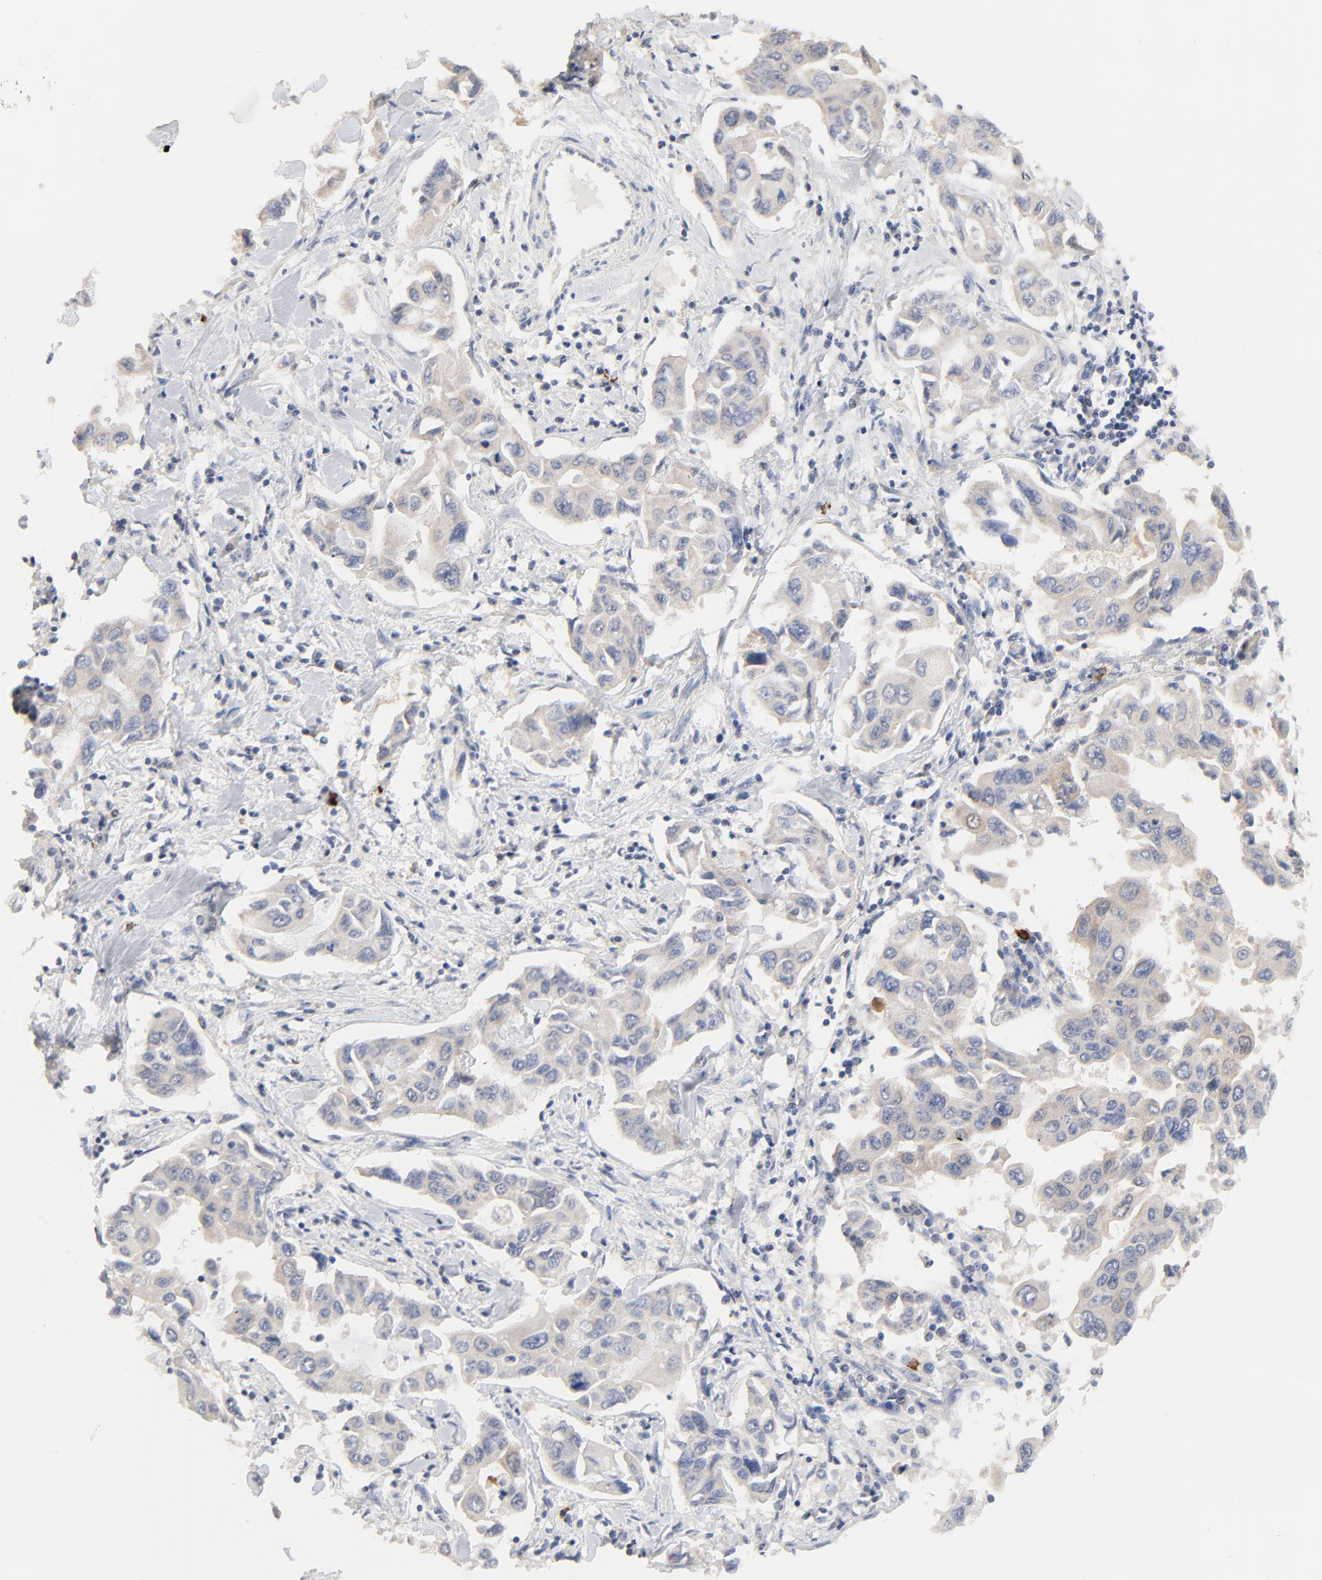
{"staining": {"intensity": "weak", "quantity": ">75%", "location": "cytoplasmic/membranous"}, "tissue": "lung cancer", "cell_type": "Tumor cells", "image_type": "cancer", "snomed": [{"axis": "morphology", "description": "Adenocarcinoma, NOS"}, {"axis": "topography", "description": "Lymph node"}, {"axis": "topography", "description": "Lung"}], "caption": "Lung cancer (adenocarcinoma) stained with IHC displays weak cytoplasmic/membranous positivity in about >75% of tumor cells.", "gene": "FBXL5", "patient": {"sex": "male", "age": 64}}